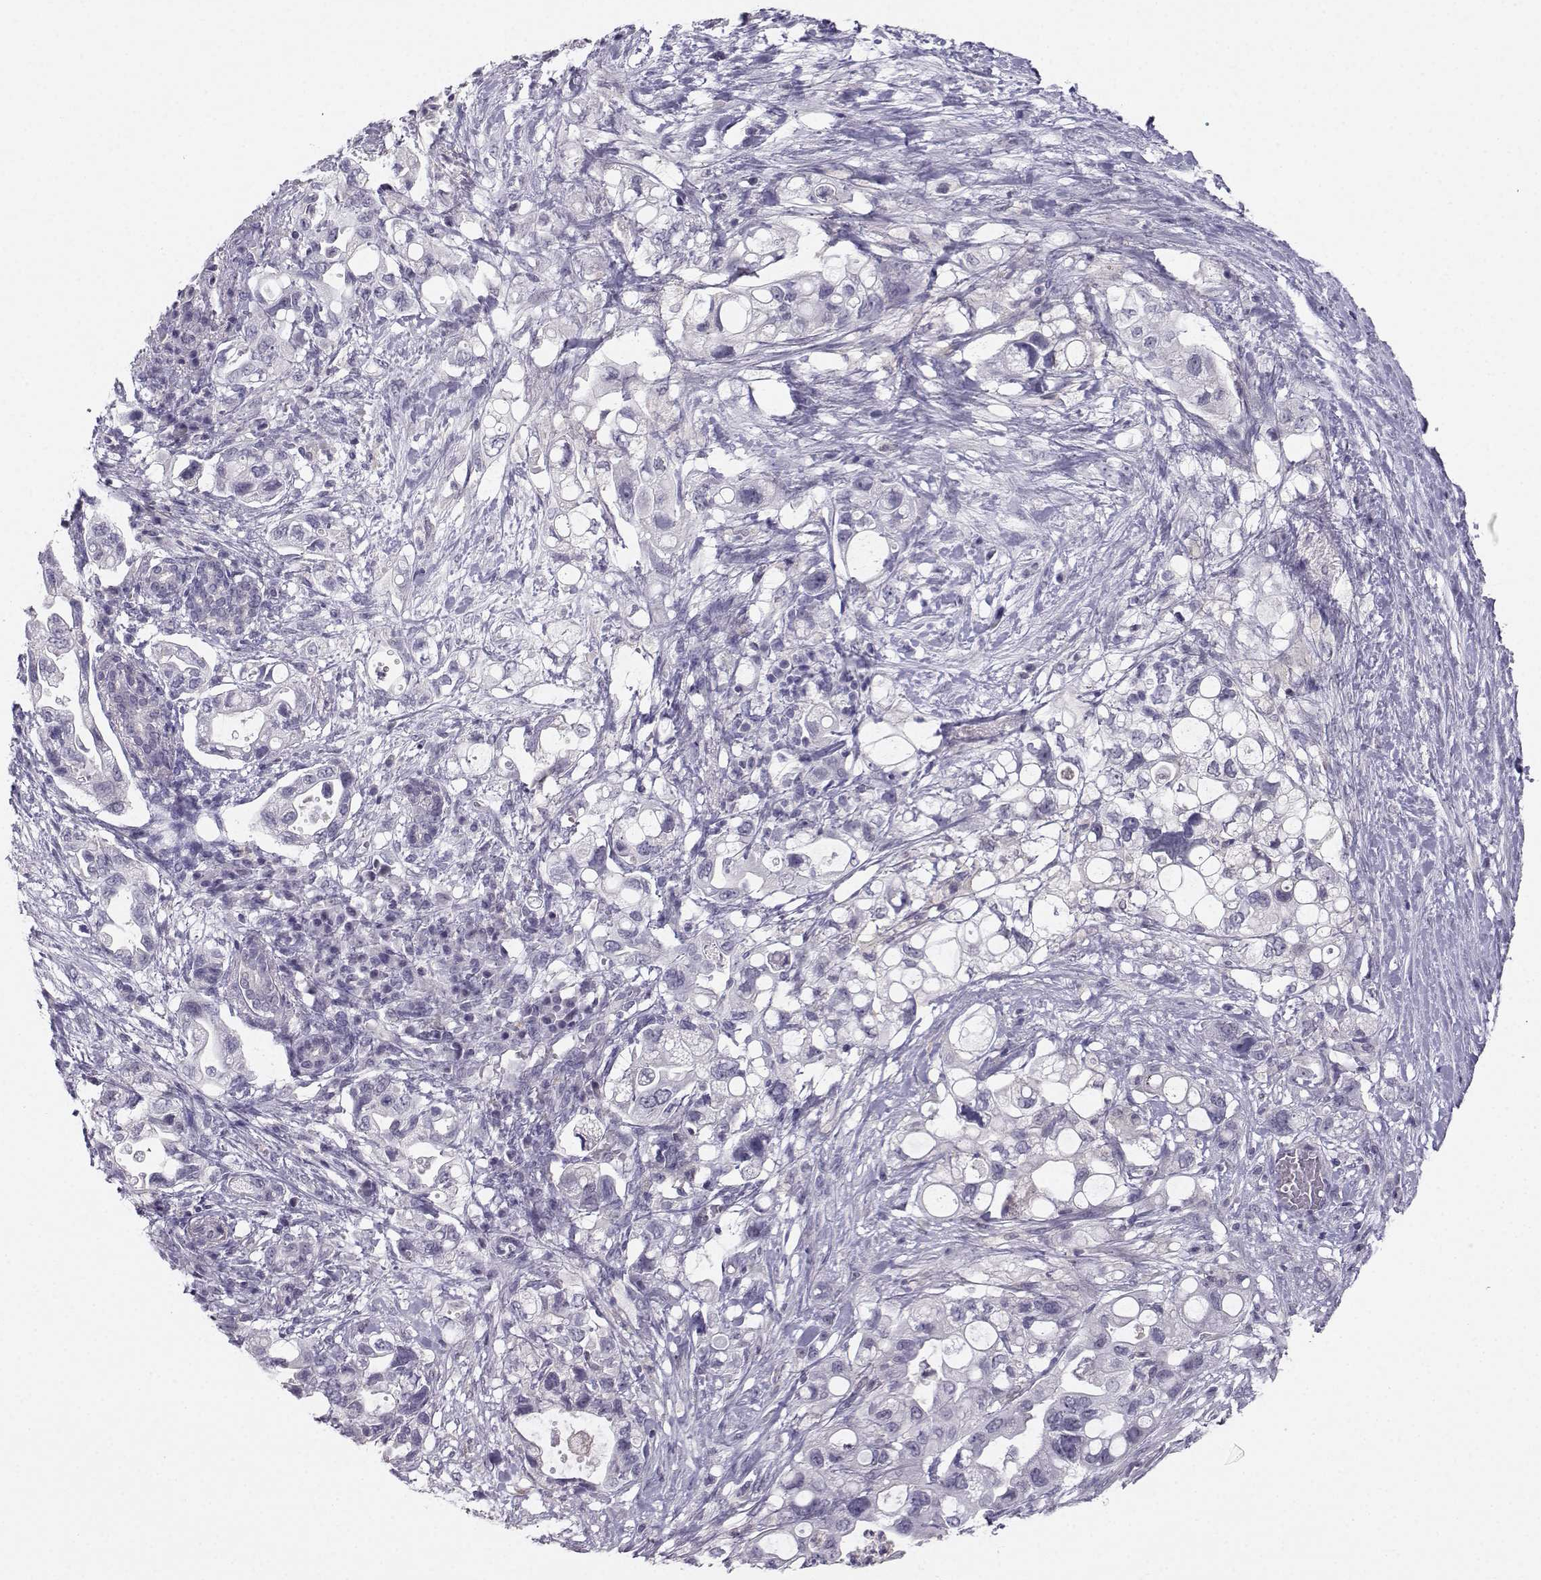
{"staining": {"intensity": "negative", "quantity": "none", "location": "none"}, "tissue": "pancreatic cancer", "cell_type": "Tumor cells", "image_type": "cancer", "snomed": [{"axis": "morphology", "description": "Adenocarcinoma, NOS"}, {"axis": "topography", "description": "Pancreas"}], "caption": "Immunohistochemical staining of pancreatic cancer shows no significant expression in tumor cells.", "gene": "MROH7", "patient": {"sex": "female", "age": 72}}